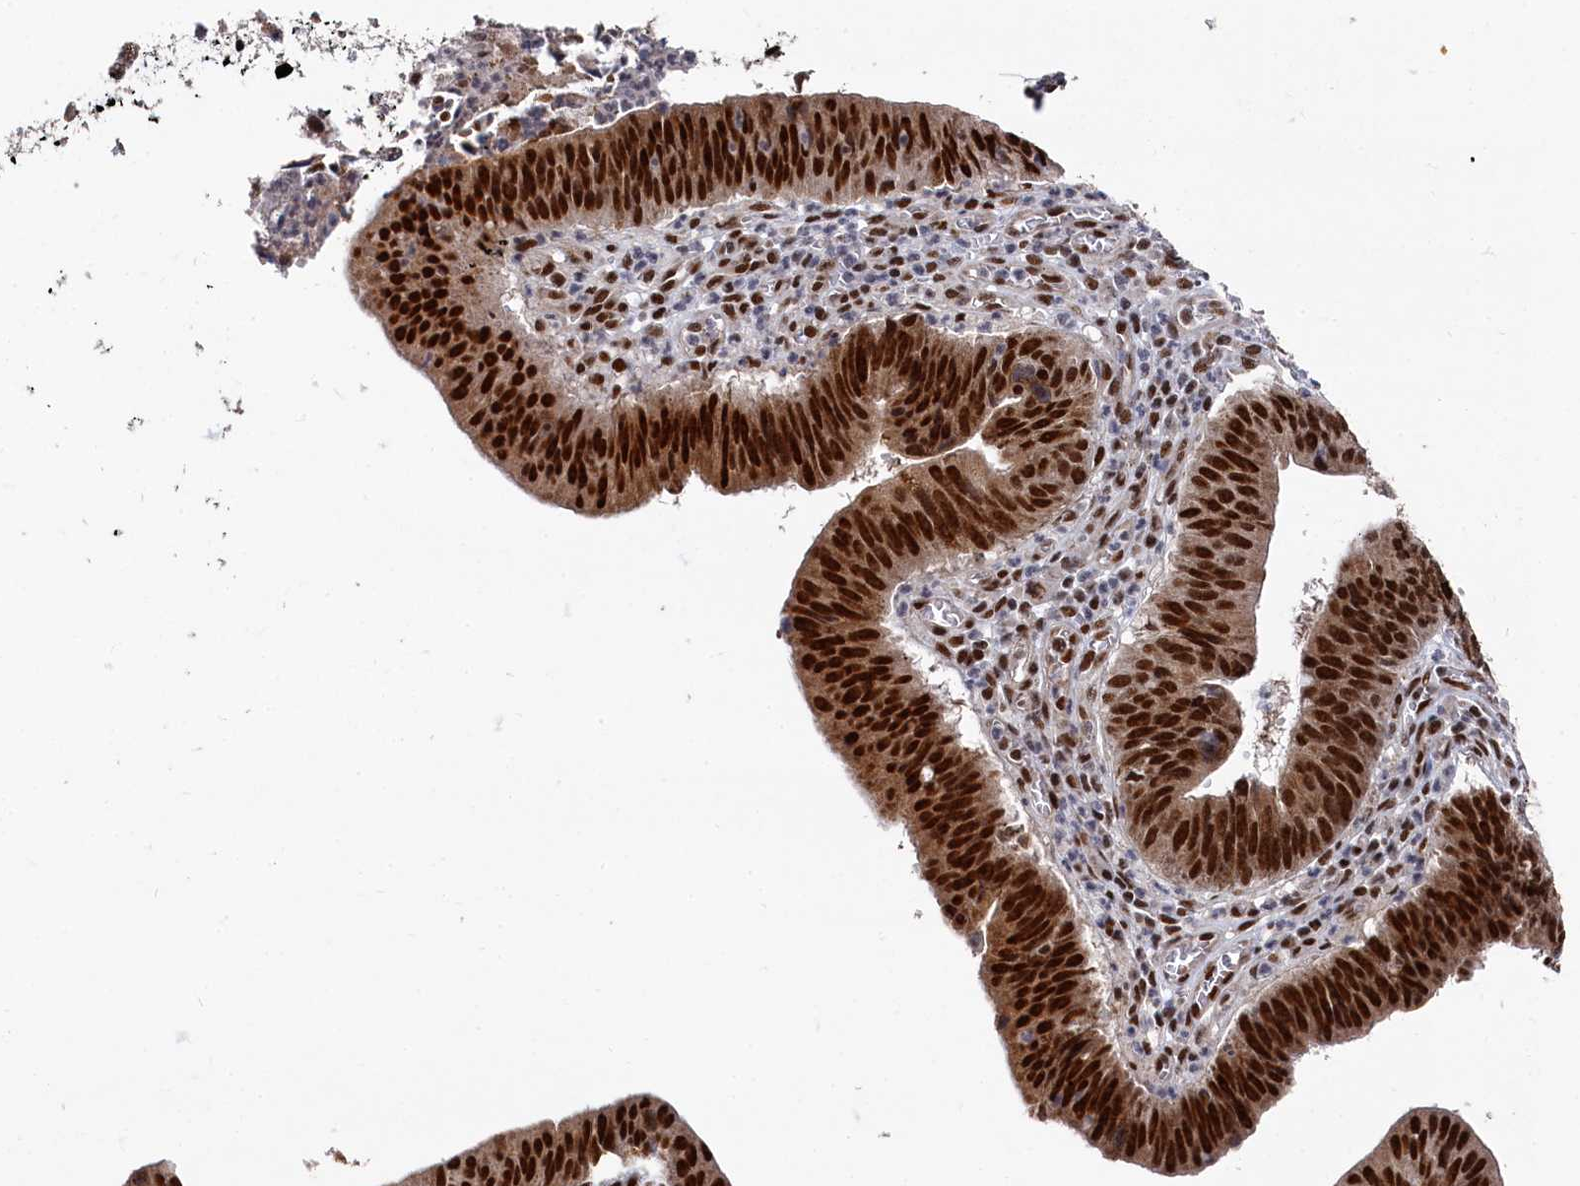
{"staining": {"intensity": "strong", "quantity": ">75%", "location": "nuclear"}, "tissue": "stomach cancer", "cell_type": "Tumor cells", "image_type": "cancer", "snomed": [{"axis": "morphology", "description": "Adenocarcinoma, NOS"}, {"axis": "topography", "description": "Stomach"}], "caption": "Immunohistochemistry photomicrograph of neoplastic tissue: human stomach cancer stained using IHC reveals high levels of strong protein expression localized specifically in the nuclear of tumor cells, appearing as a nuclear brown color.", "gene": "BUB3", "patient": {"sex": "male", "age": 59}}